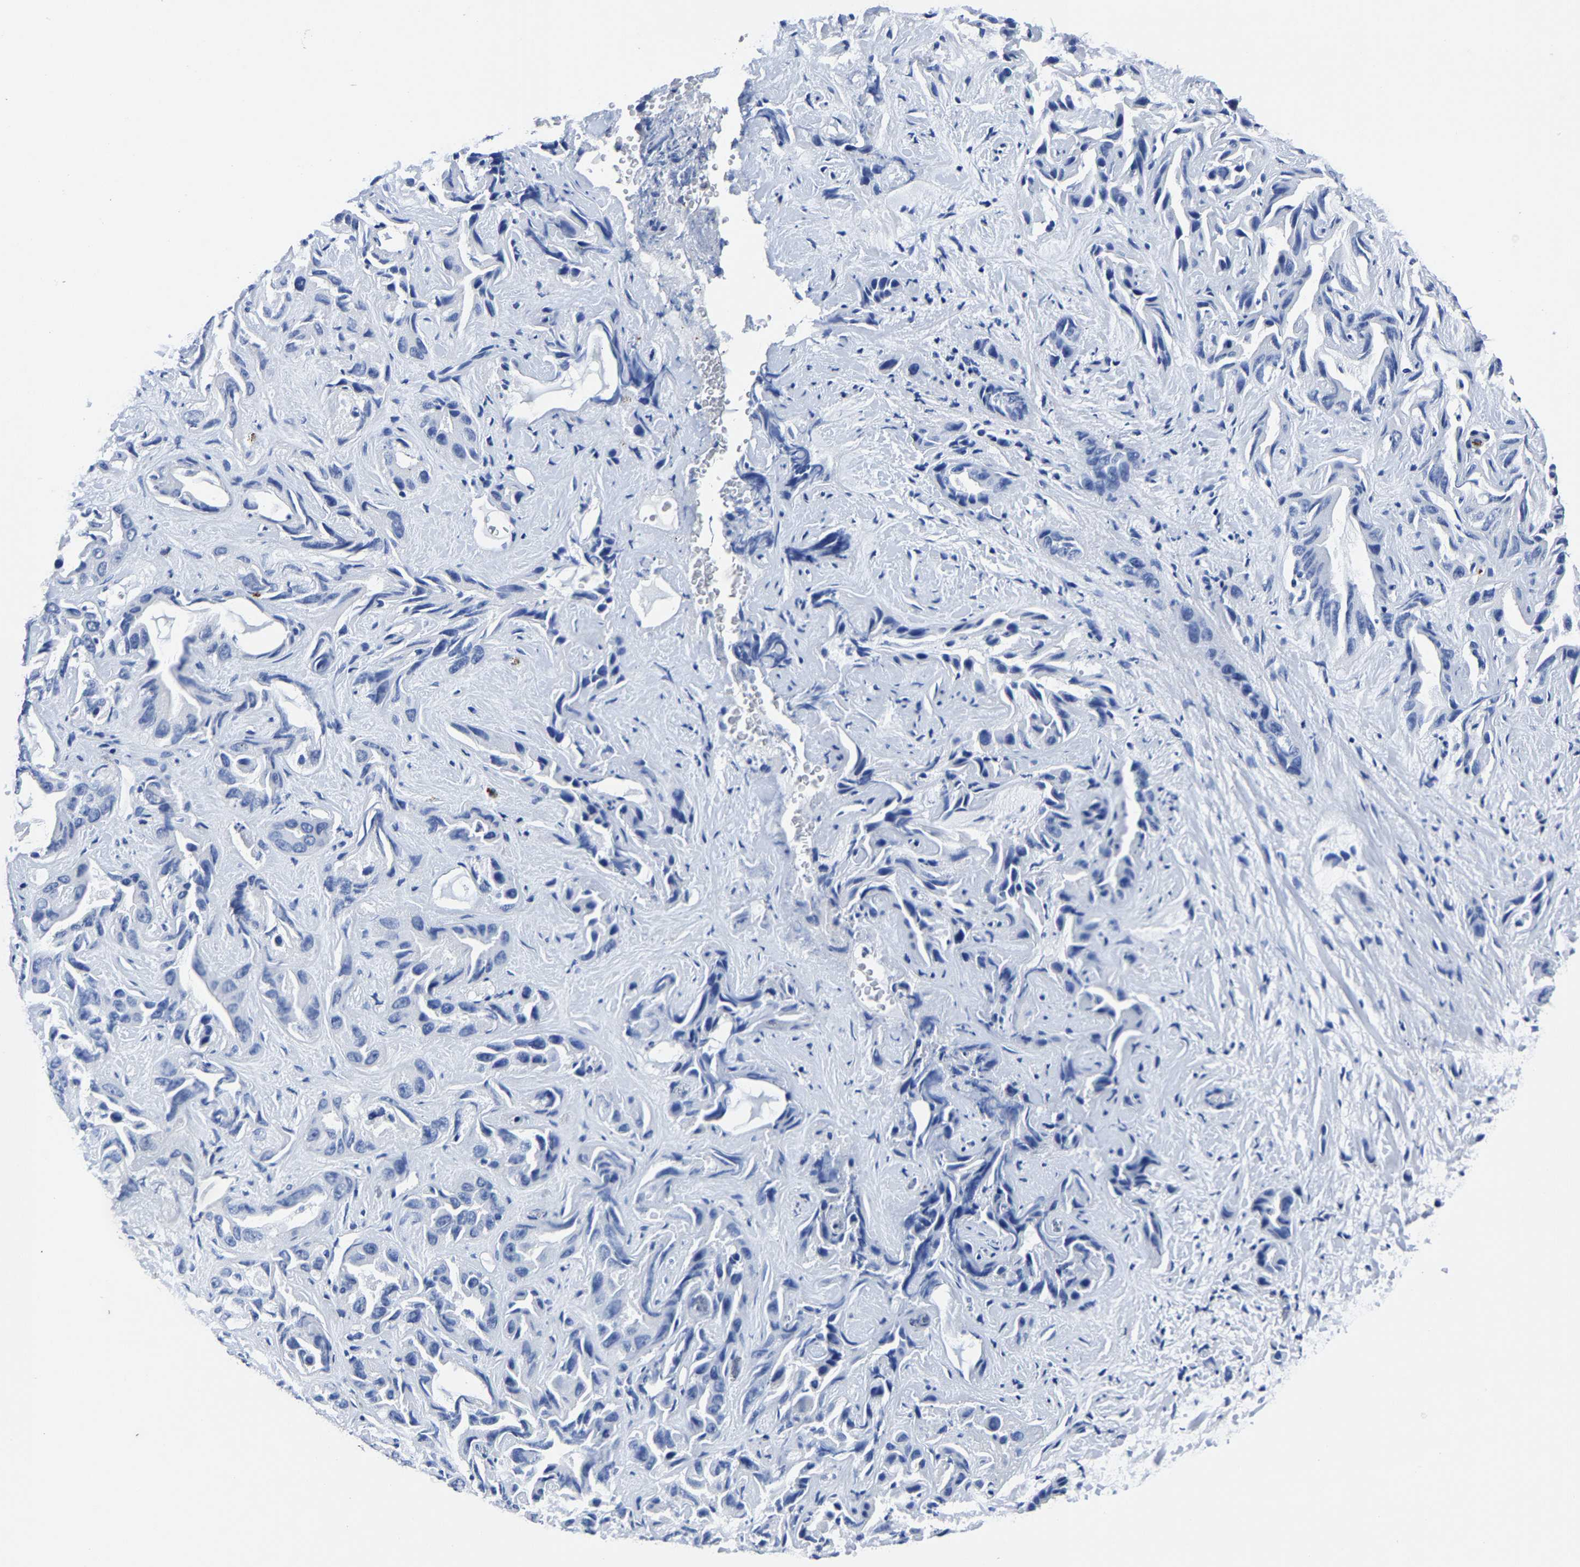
{"staining": {"intensity": "negative", "quantity": "none", "location": "none"}, "tissue": "liver cancer", "cell_type": "Tumor cells", "image_type": "cancer", "snomed": [{"axis": "morphology", "description": "Cholangiocarcinoma"}, {"axis": "topography", "description": "Liver"}], "caption": "Tumor cells are negative for brown protein staining in liver cancer.", "gene": "PSPH", "patient": {"sex": "female", "age": 52}}